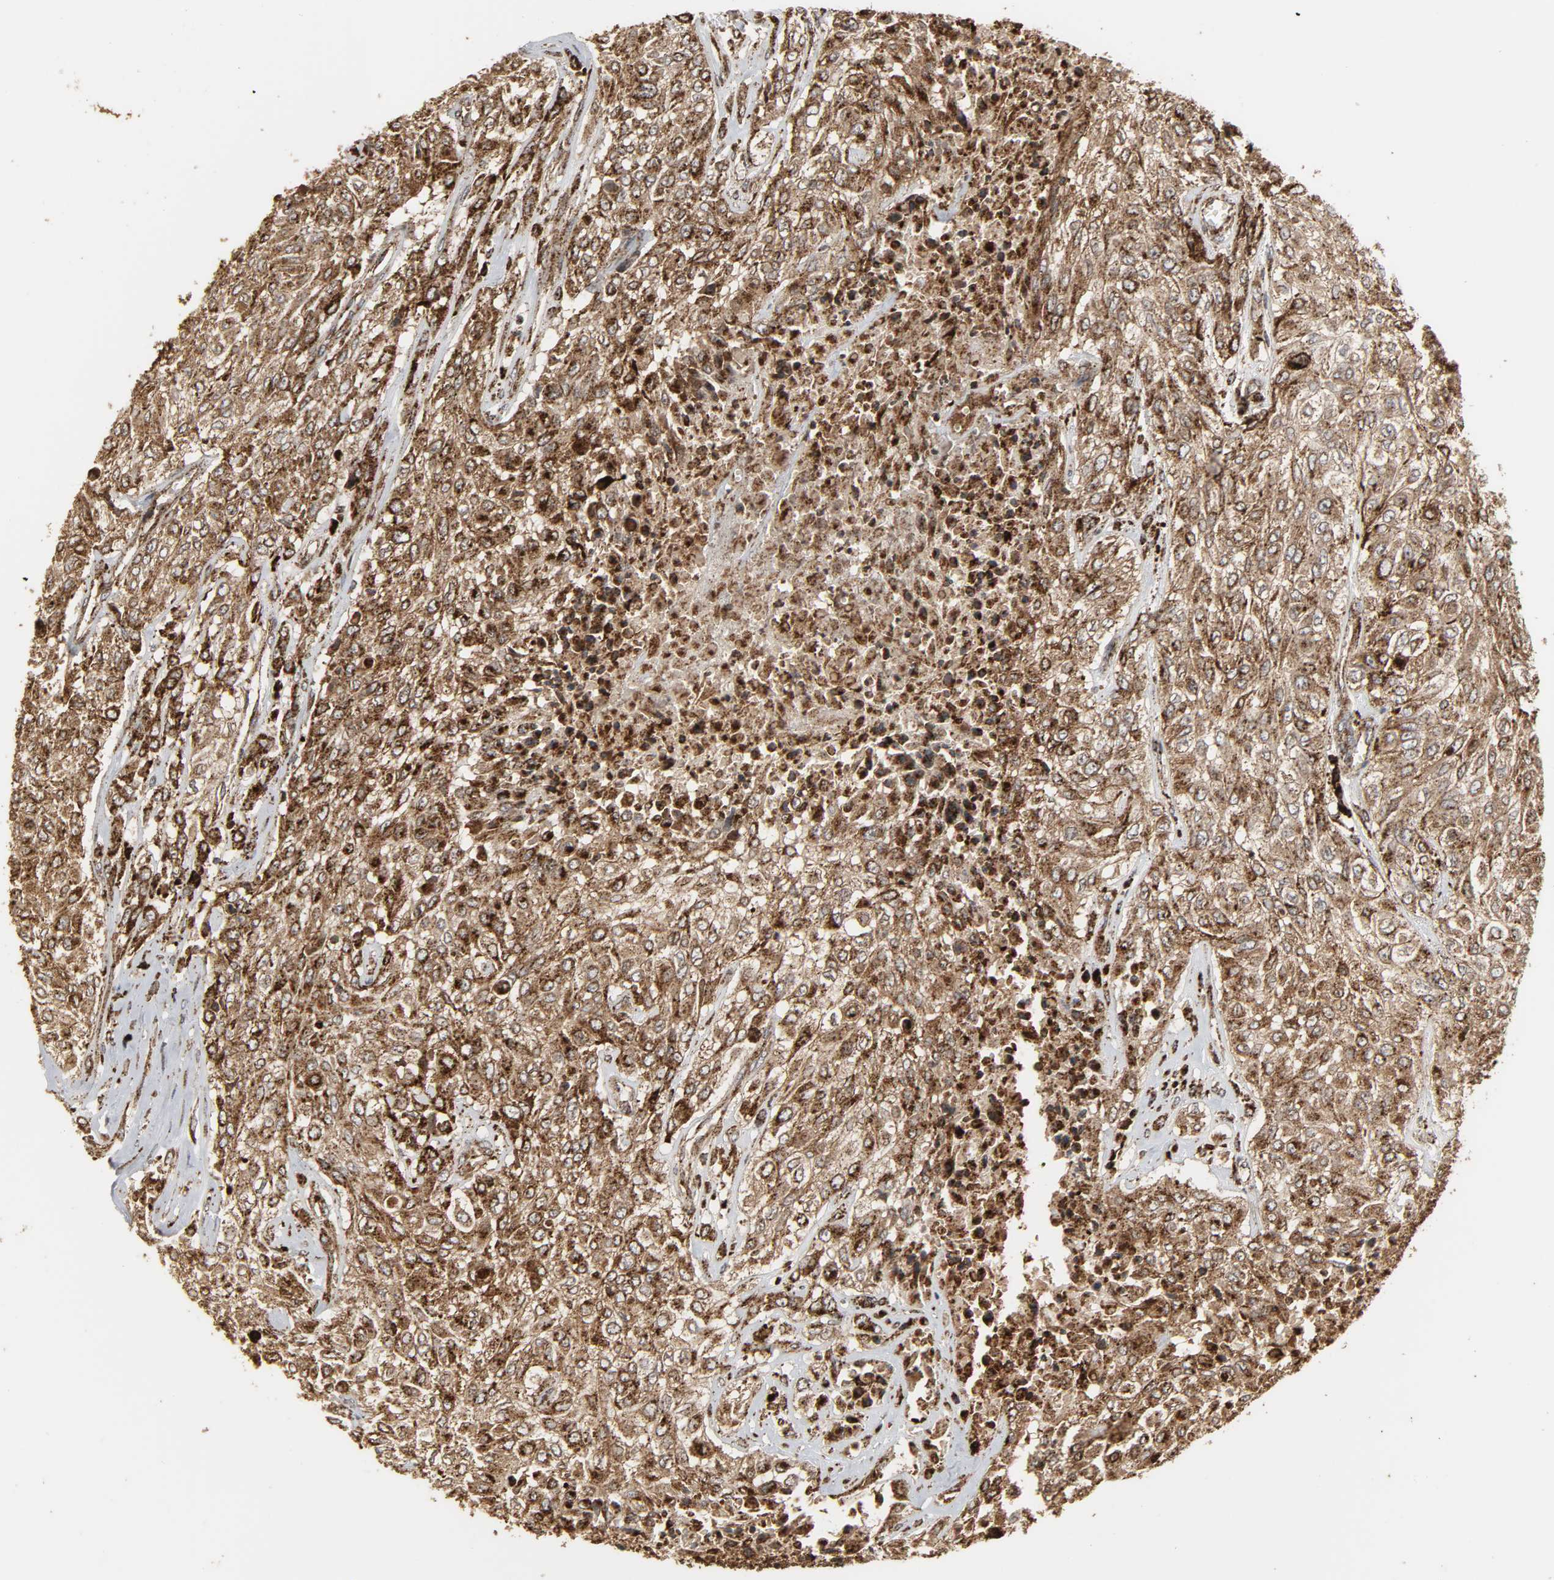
{"staining": {"intensity": "moderate", "quantity": ">75%", "location": "cytoplasmic/membranous"}, "tissue": "urothelial cancer", "cell_type": "Tumor cells", "image_type": "cancer", "snomed": [{"axis": "morphology", "description": "Urothelial carcinoma, High grade"}, {"axis": "topography", "description": "Urinary bladder"}], "caption": "Immunohistochemical staining of urothelial cancer displays medium levels of moderate cytoplasmic/membranous positivity in about >75% of tumor cells.", "gene": "PSAP", "patient": {"sex": "male", "age": 57}}